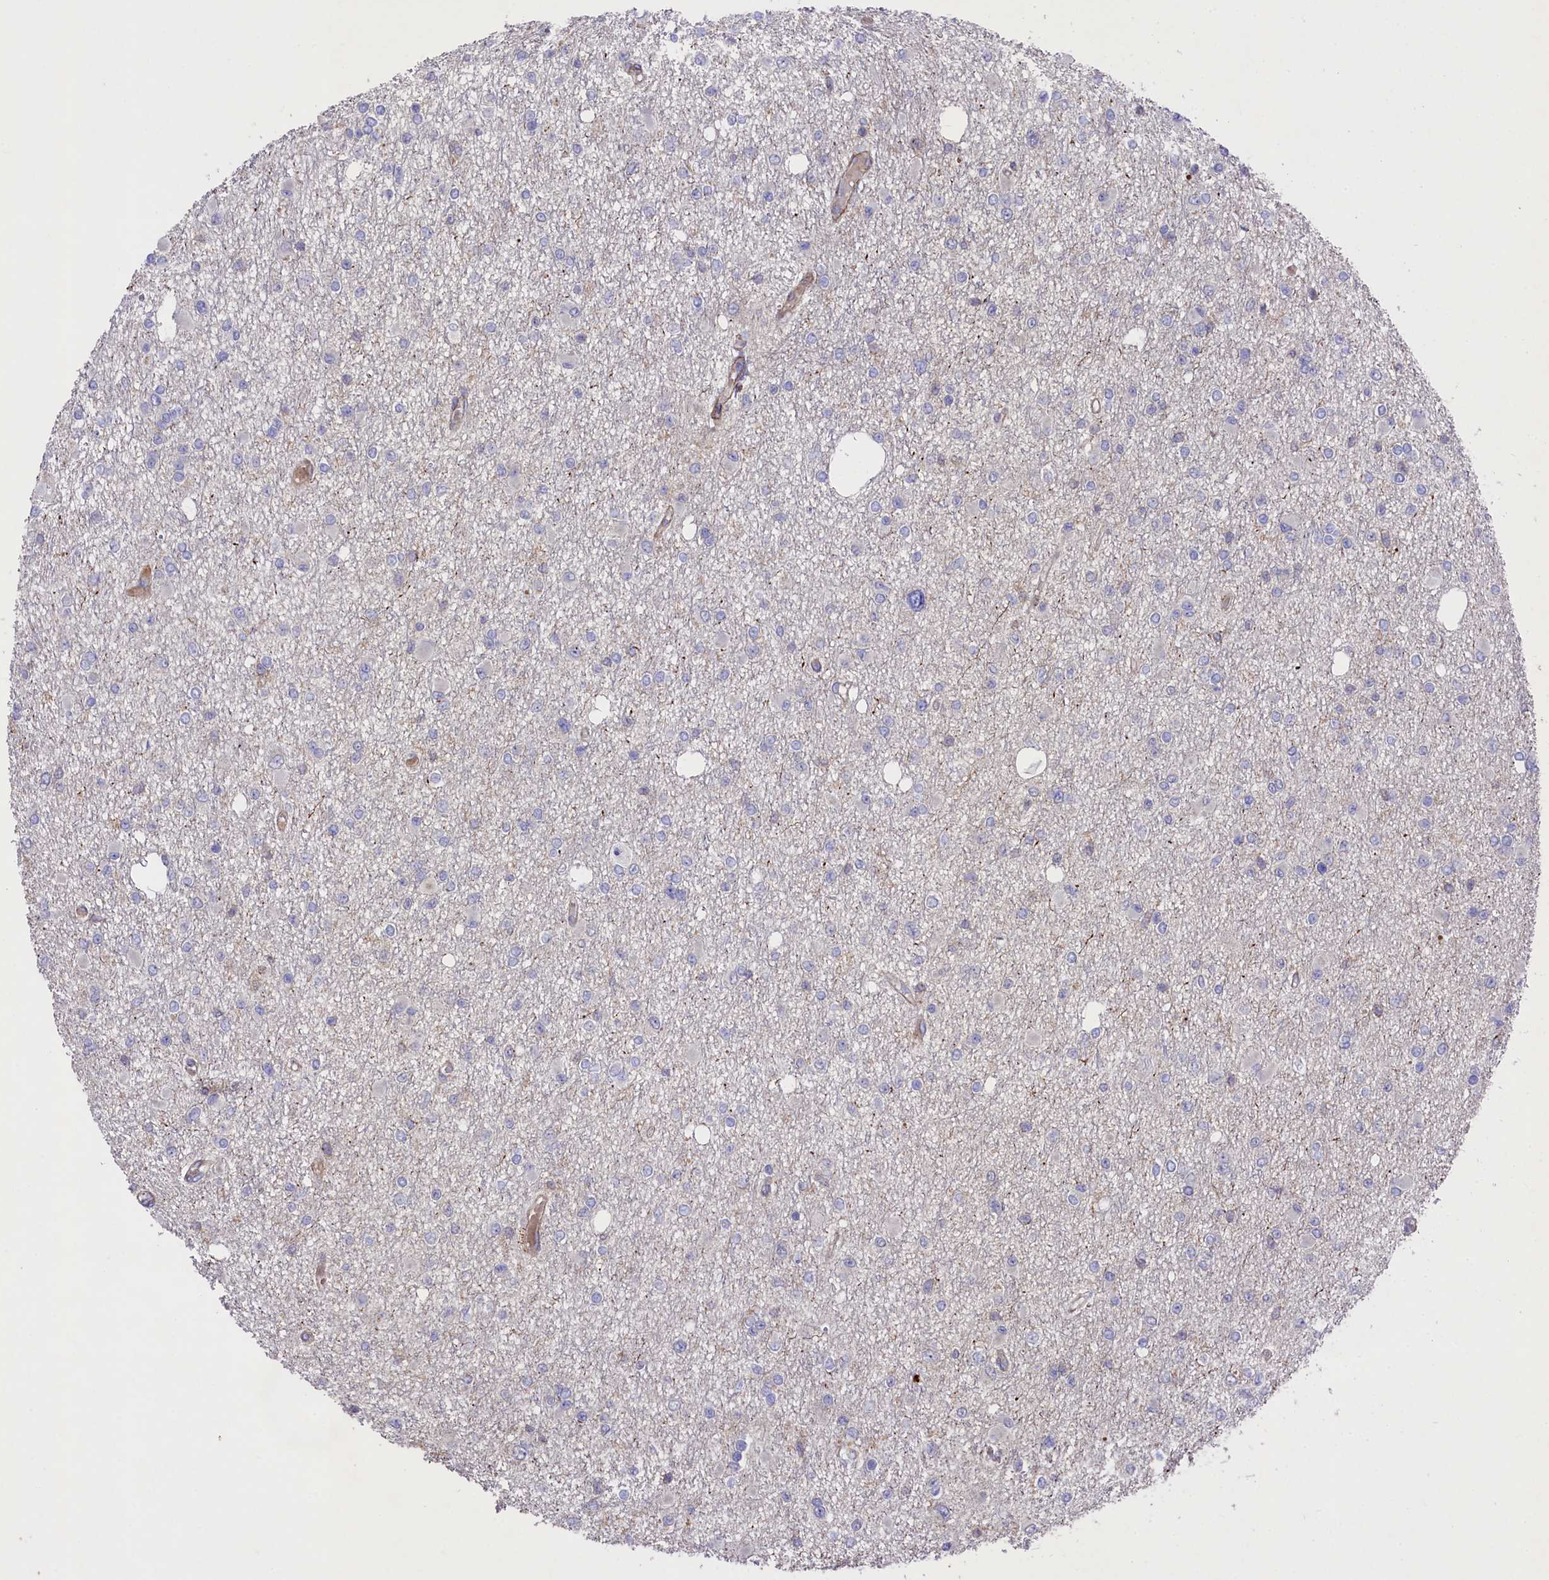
{"staining": {"intensity": "negative", "quantity": "none", "location": "none"}, "tissue": "glioma", "cell_type": "Tumor cells", "image_type": "cancer", "snomed": [{"axis": "morphology", "description": "Glioma, malignant, Low grade"}, {"axis": "topography", "description": "Brain"}], "caption": "IHC of human glioma displays no expression in tumor cells. Brightfield microscopy of immunohistochemistry (IHC) stained with DAB (brown) and hematoxylin (blue), captured at high magnification.", "gene": "RAPSN", "patient": {"sex": "female", "age": 22}}